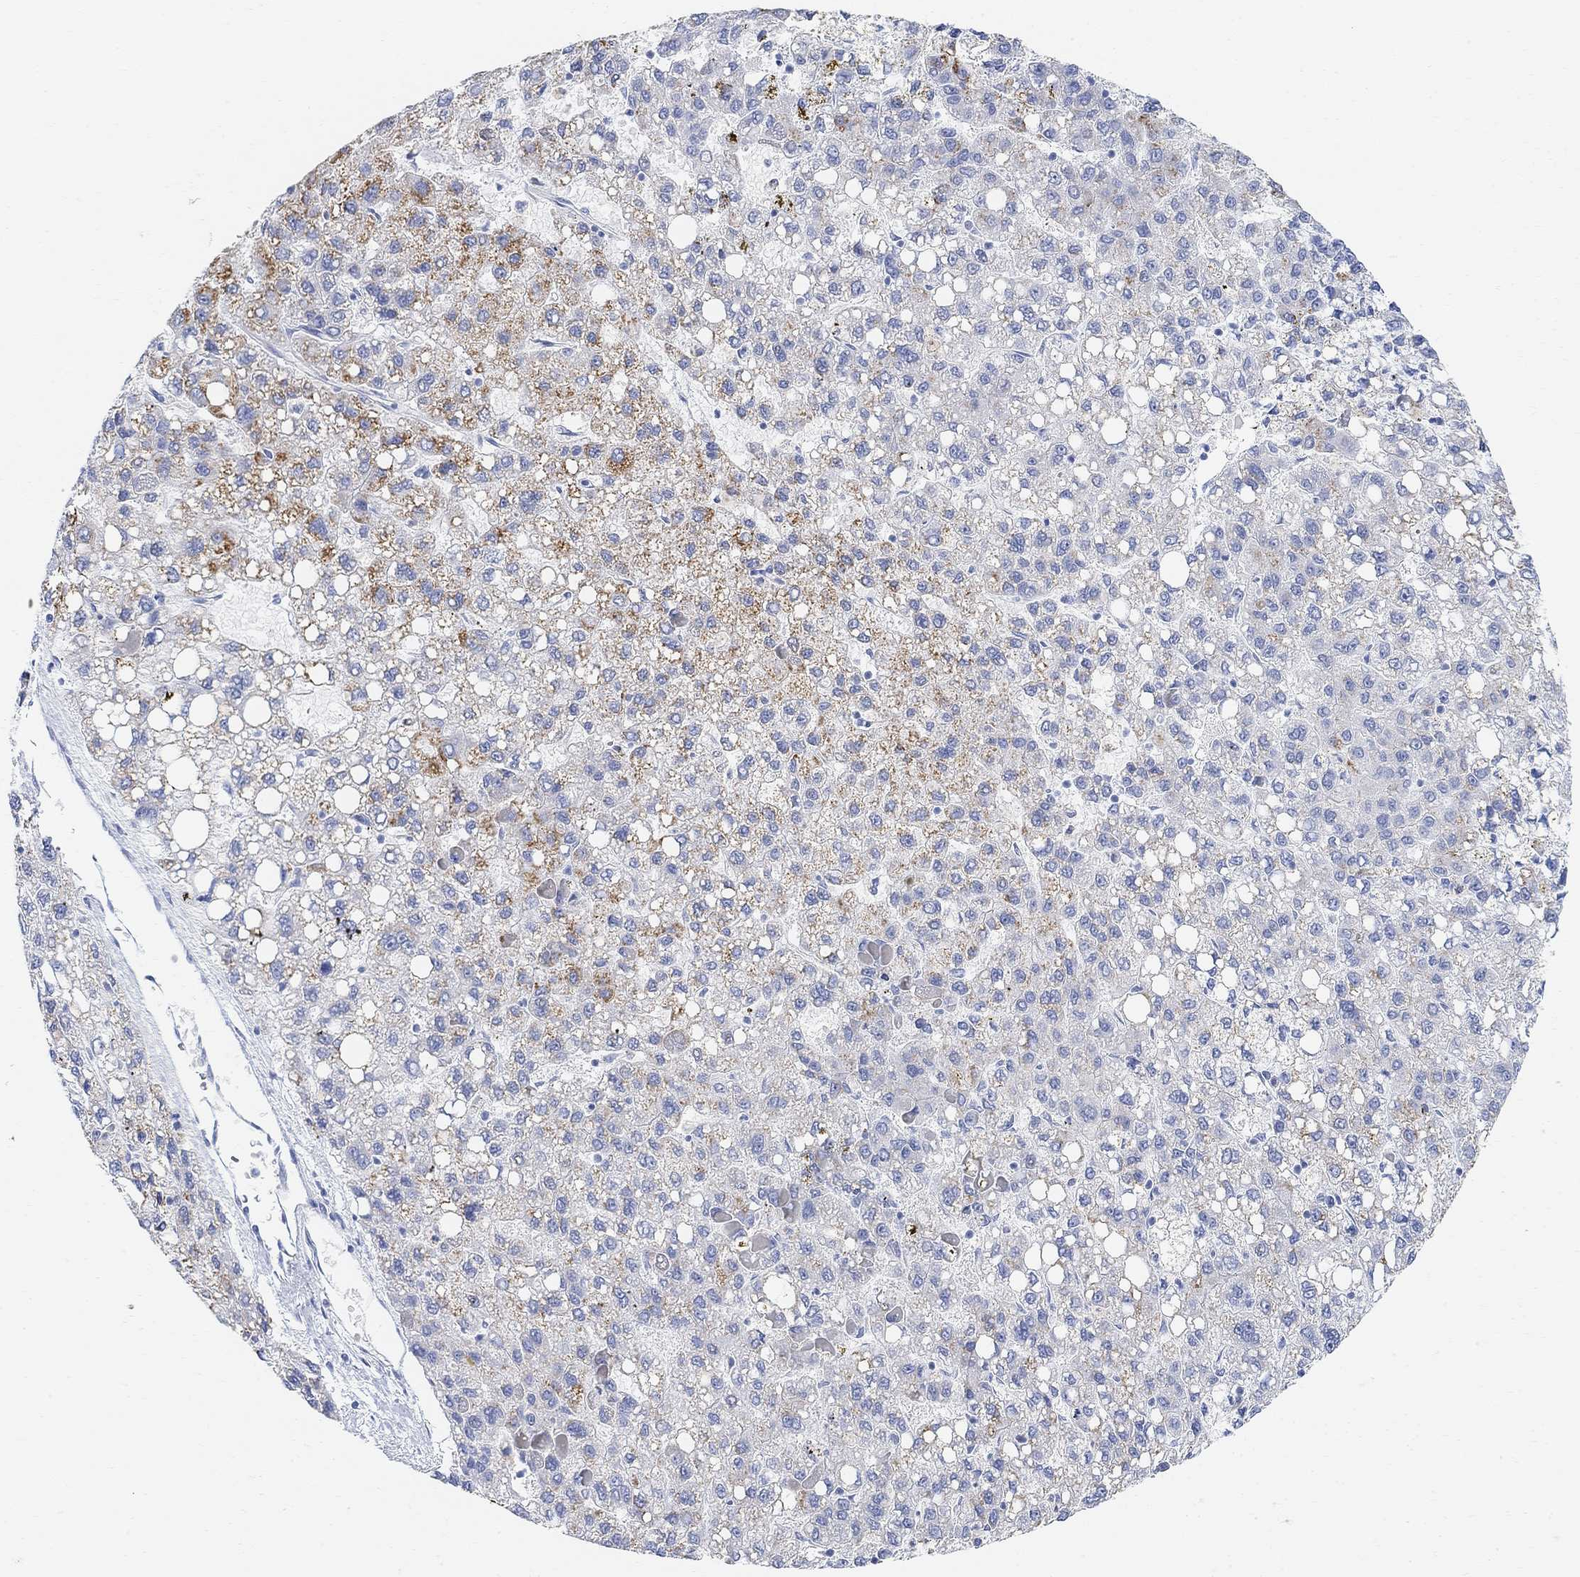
{"staining": {"intensity": "moderate", "quantity": "<25%", "location": "cytoplasmic/membranous"}, "tissue": "liver cancer", "cell_type": "Tumor cells", "image_type": "cancer", "snomed": [{"axis": "morphology", "description": "Carcinoma, Hepatocellular, NOS"}, {"axis": "topography", "description": "Liver"}], "caption": "Protein expression analysis of hepatocellular carcinoma (liver) exhibits moderate cytoplasmic/membranous expression in about <25% of tumor cells.", "gene": "RETNLB", "patient": {"sex": "female", "age": 82}}